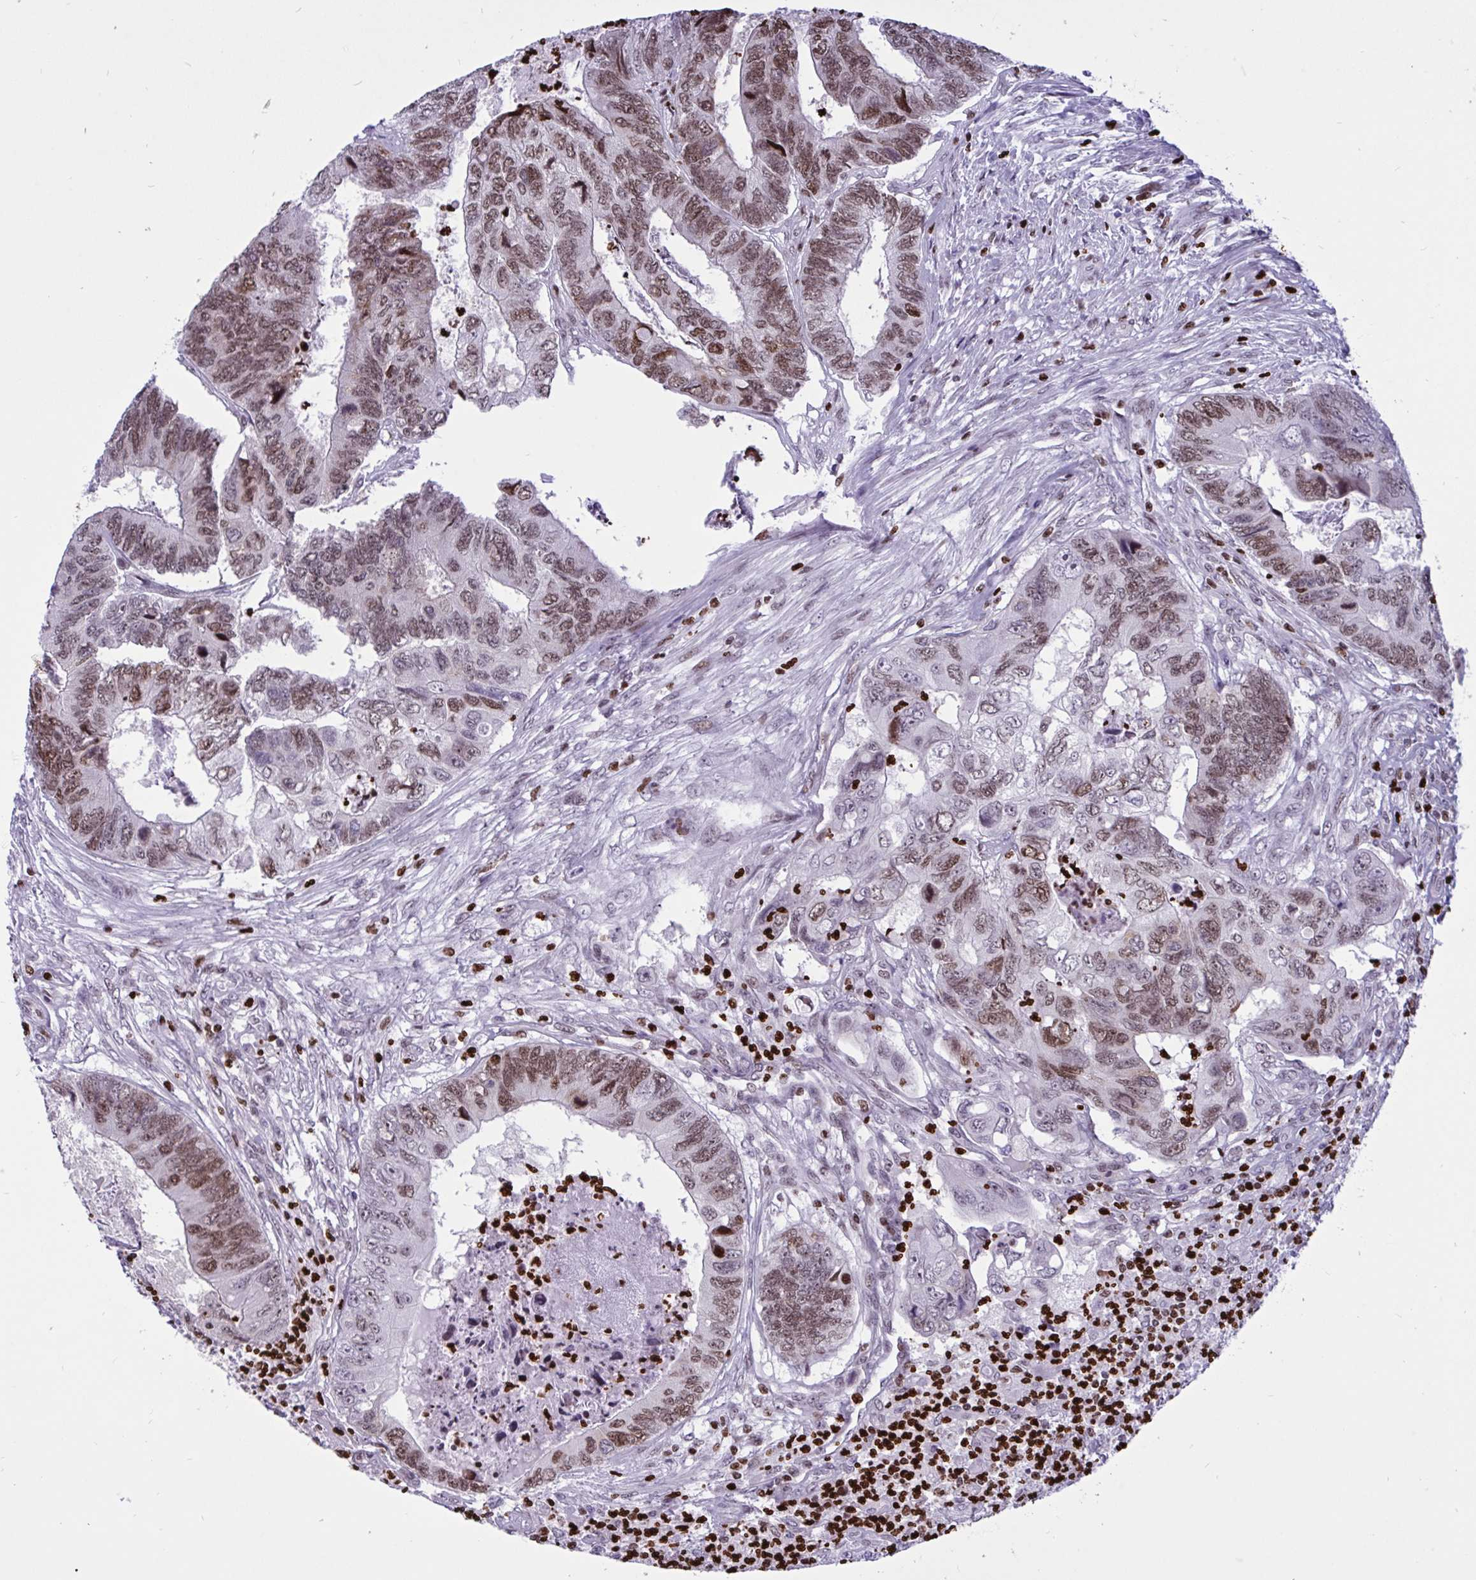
{"staining": {"intensity": "moderate", "quantity": ">75%", "location": "nuclear"}, "tissue": "colorectal cancer", "cell_type": "Tumor cells", "image_type": "cancer", "snomed": [{"axis": "morphology", "description": "Adenocarcinoma, NOS"}, {"axis": "topography", "description": "Colon"}], "caption": "The immunohistochemical stain labels moderate nuclear staining in tumor cells of adenocarcinoma (colorectal) tissue.", "gene": "HMGB2", "patient": {"sex": "female", "age": 67}}